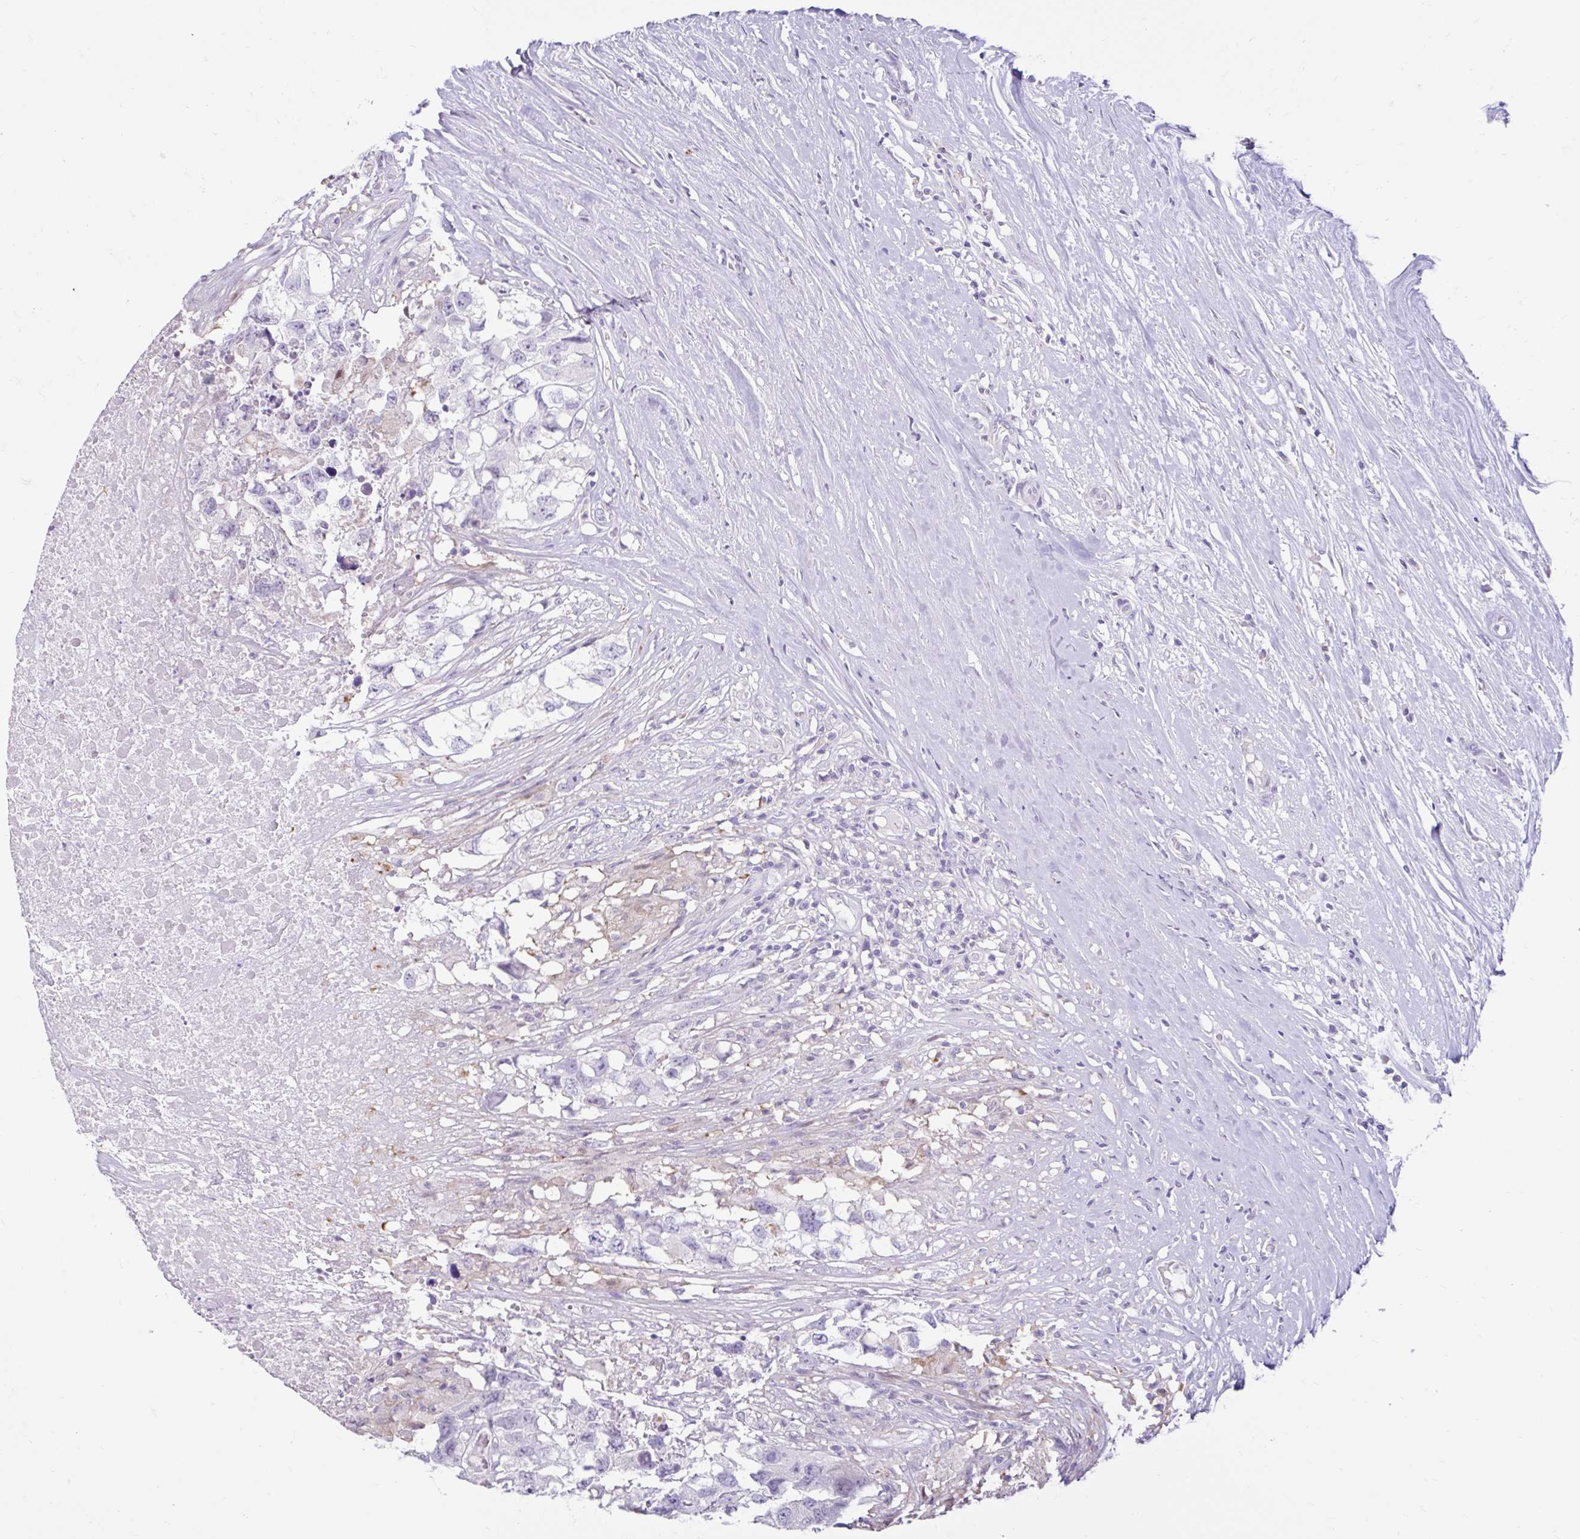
{"staining": {"intensity": "negative", "quantity": "none", "location": "none"}, "tissue": "testis cancer", "cell_type": "Tumor cells", "image_type": "cancer", "snomed": [{"axis": "morphology", "description": "Carcinoma, Embryonal, NOS"}, {"axis": "topography", "description": "Testis"}], "caption": "Micrograph shows no significant protein staining in tumor cells of embryonal carcinoma (testis).", "gene": "NHLH2", "patient": {"sex": "male", "age": 83}}